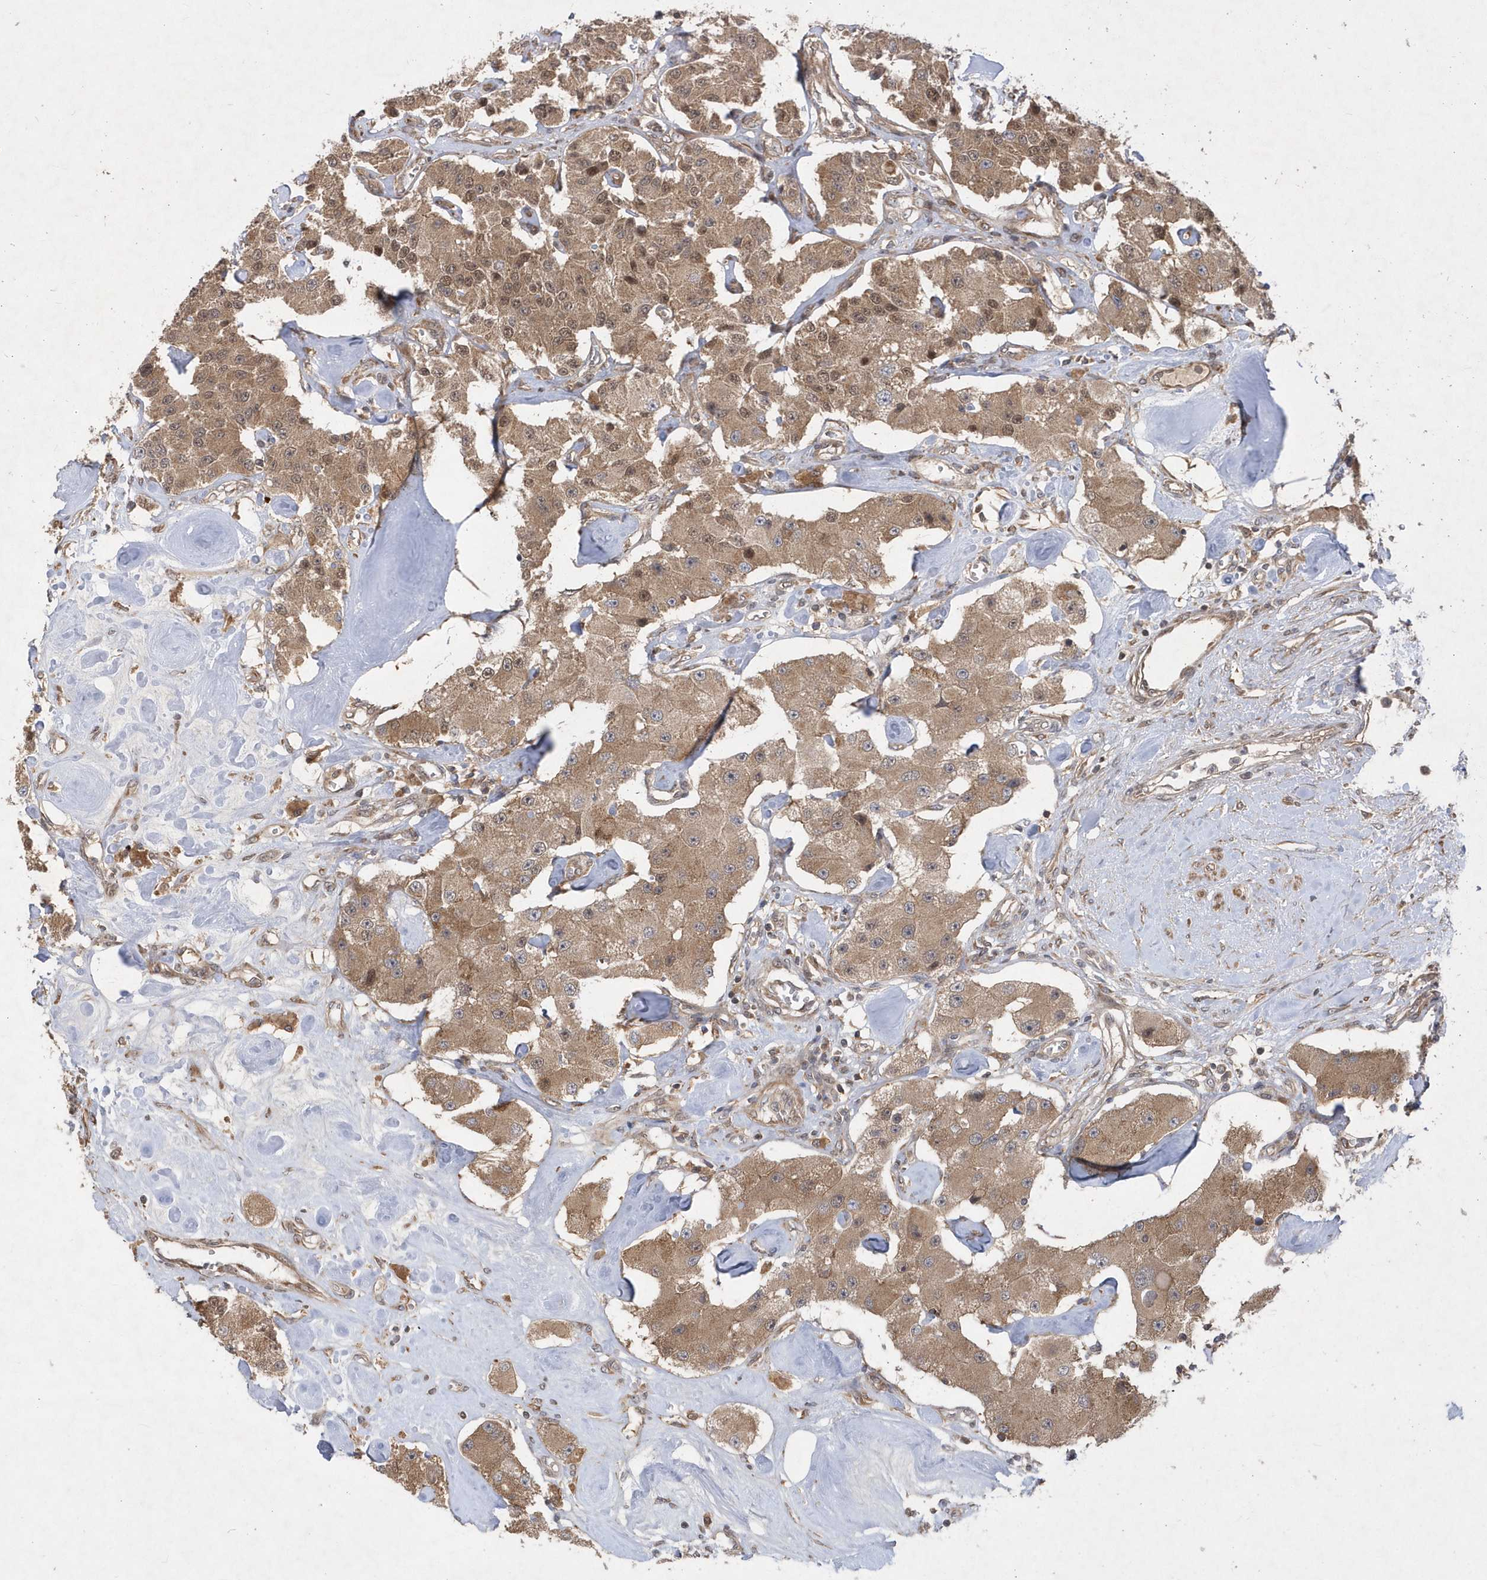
{"staining": {"intensity": "moderate", "quantity": ">75%", "location": "cytoplasmic/membranous,nuclear"}, "tissue": "carcinoid", "cell_type": "Tumor cells", "image_type": "cancer", "snomed": [{"axis": "morphology", "description": "Carcinoid, malignant, NOS"}, {"axis": "topography", "description": "Pancreas"}], "caption": "The micrograph displays immunohistochemical staining of carcinoid (malignant). There is moderate cytoplasmic/membranous and nuclear positivity is identified in approximately >75% of tumor cells.", "gene": "GFM2", "patient": {"sex": "male", "age": 41}}